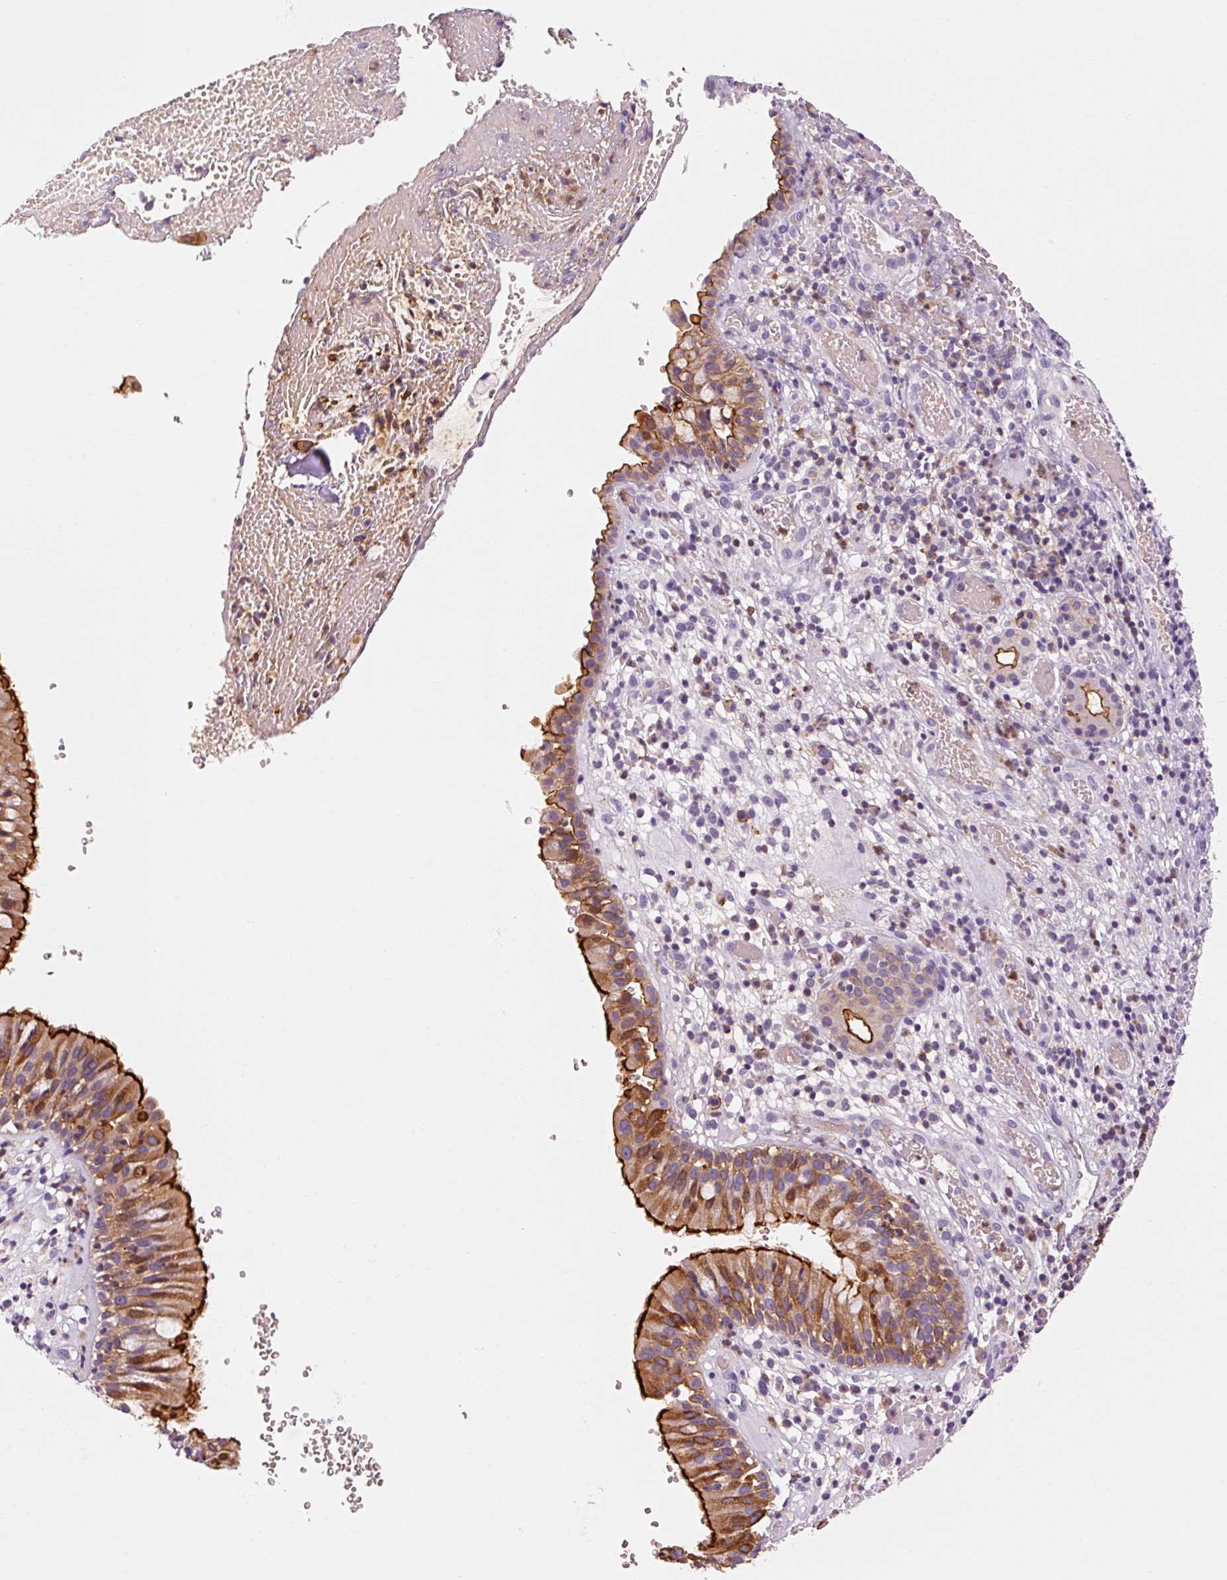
{"staining": {"intensity": "strong", "quantity": "25%-75%", "location": "cytoplasmic/membranous"}, "tissue": "nasopharynx", "cell_type": "Respiratory epithelial cells", "image_type": "normal", "snomed": [{"axis": "morphology", "description": "Normal tissue, NOS"}, {"axis": "topography", "description": "Nasopharynx"}], "caption": "A high-resolution image shows IHC staining of benign nasopharynx, which displays strong cytoplasmic/membranous expression in approximately 25%-75% of respiratory epithelial cells. The protein of interest is stained brown, and the nuclei are stained in blue (DAB IHC with brightfield microscopy, high magnification).", "gene": "OR8K1", "patient": {"sex": "male", "age": 65}}